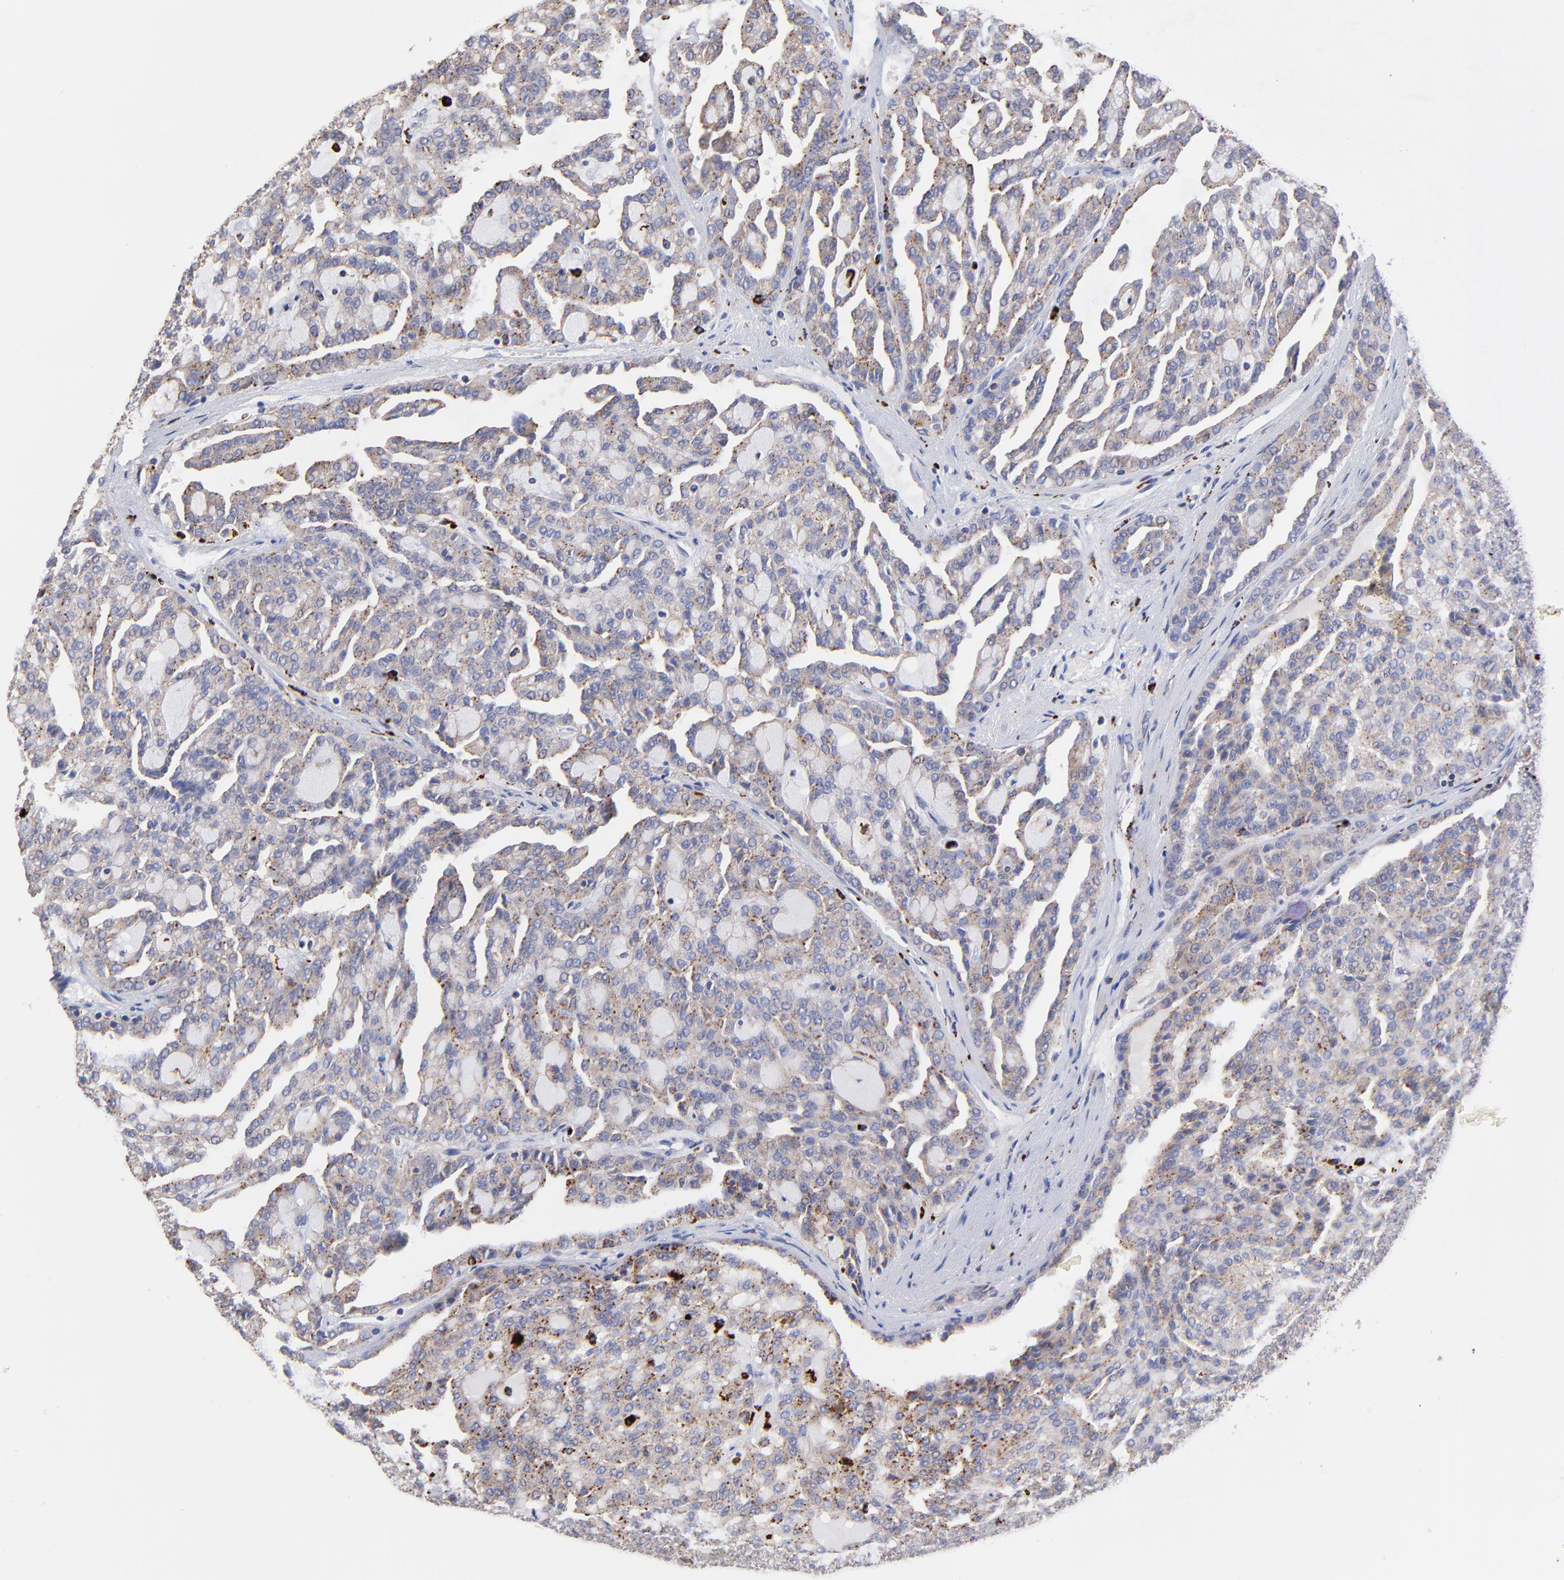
{"staining": {"intensity": "moderate", "quantity": "25%-75%", "location": "cytoplasmic/membranous"}, "tissue": "renal cancer", "cell_type": "Tumor cells", "image_type": "cancer", "snomed": [{"axis": "morphology", "description": "Adenocarcinoma, NOS"}, {"axis": "topography", "description": "Kidney"}], "caption": "This is an image of immunohistochemistry staining of adenocarcinoma (renal), which shows moderate expression in the cytoplasmic/membranous of tumor cells.", "gene": "PDE4B", "patient": {"sex": "male", "age": 63}}